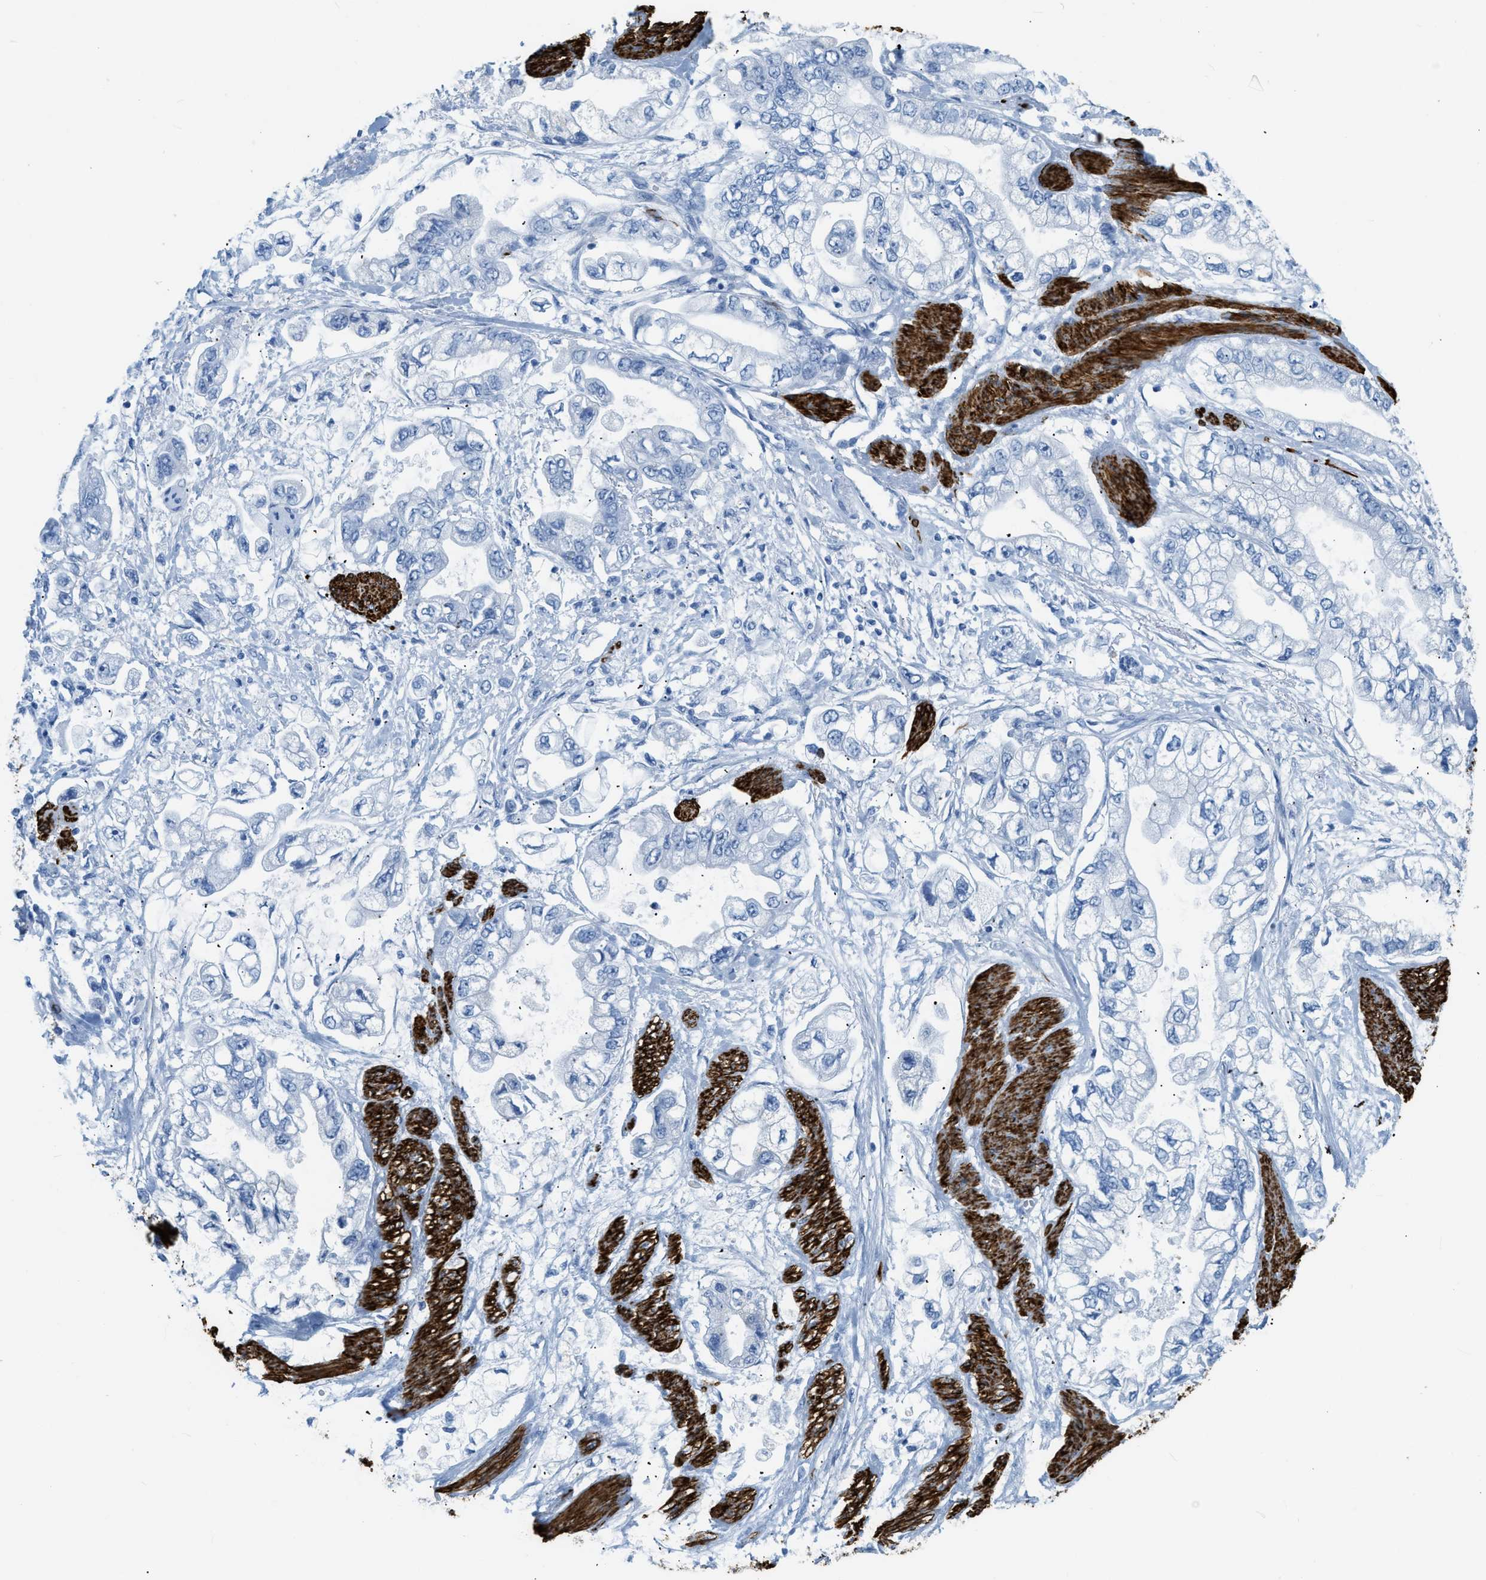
{"staining": {"intensity": "negative", "quantity": "none", "location": "none"}, "tissue": "stomach cancer", "cell_type": "Tumor cells", "image_type": "cancer", "snomed": [{"axis": "morphology", "description": "Normal tissue, NOS"}, {"axis": "morphology", "description": "Adenocarcinoma, NOS"}, {"axis": "topography", "description": "Stomach"}], "caption": "Tumor cells are negative for brown protein staining in adenocarcinoma (stomach).", "gene": "DES", "patient": {"sex": "male", "age": 62}}